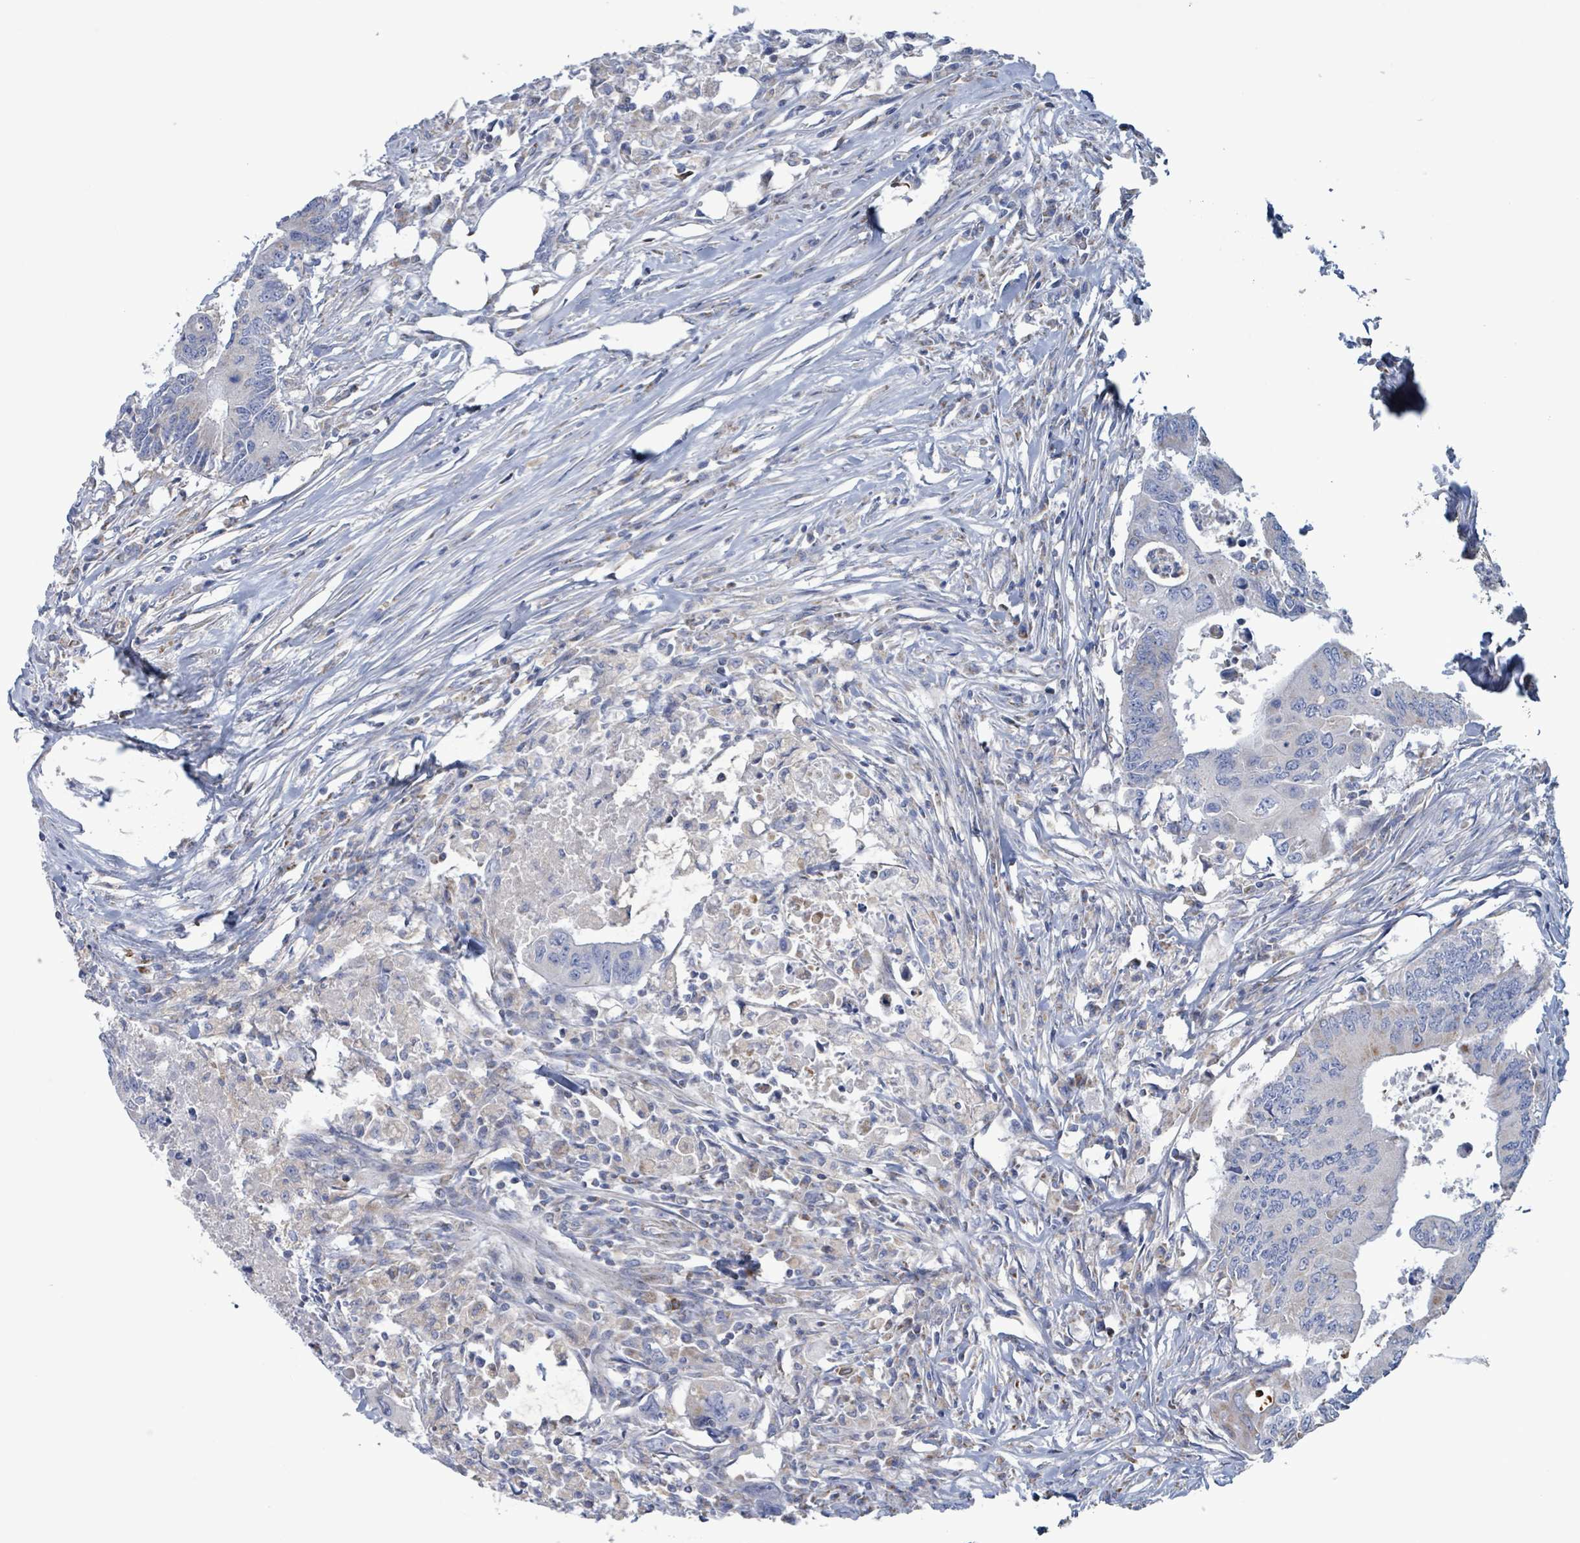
{"staining": {"intensity": "negative", "quantity": "none", "location": "none"}, "tissue": "colorectal cancer", "cell_type": "Tumor cells", "image_type": "cancer", "snomed": [{"axis": "morphology", "description": "Adenocarcinoma, NOS"}, {"axis": "topography", "description": "Colon"}], "caption": "The IHC photomicrograph has no significant staining in tumor cells of colorectal cancer tissue. The staining was performed using DAB (3,3'-diaminobenzidine) to visualize the protein expression in brown, while the nuclei were stained in blue with hematoxylin (Magnification: 20x).", "gene": "AKR1C4", "patient": {"sex": "male", "age": 71}}